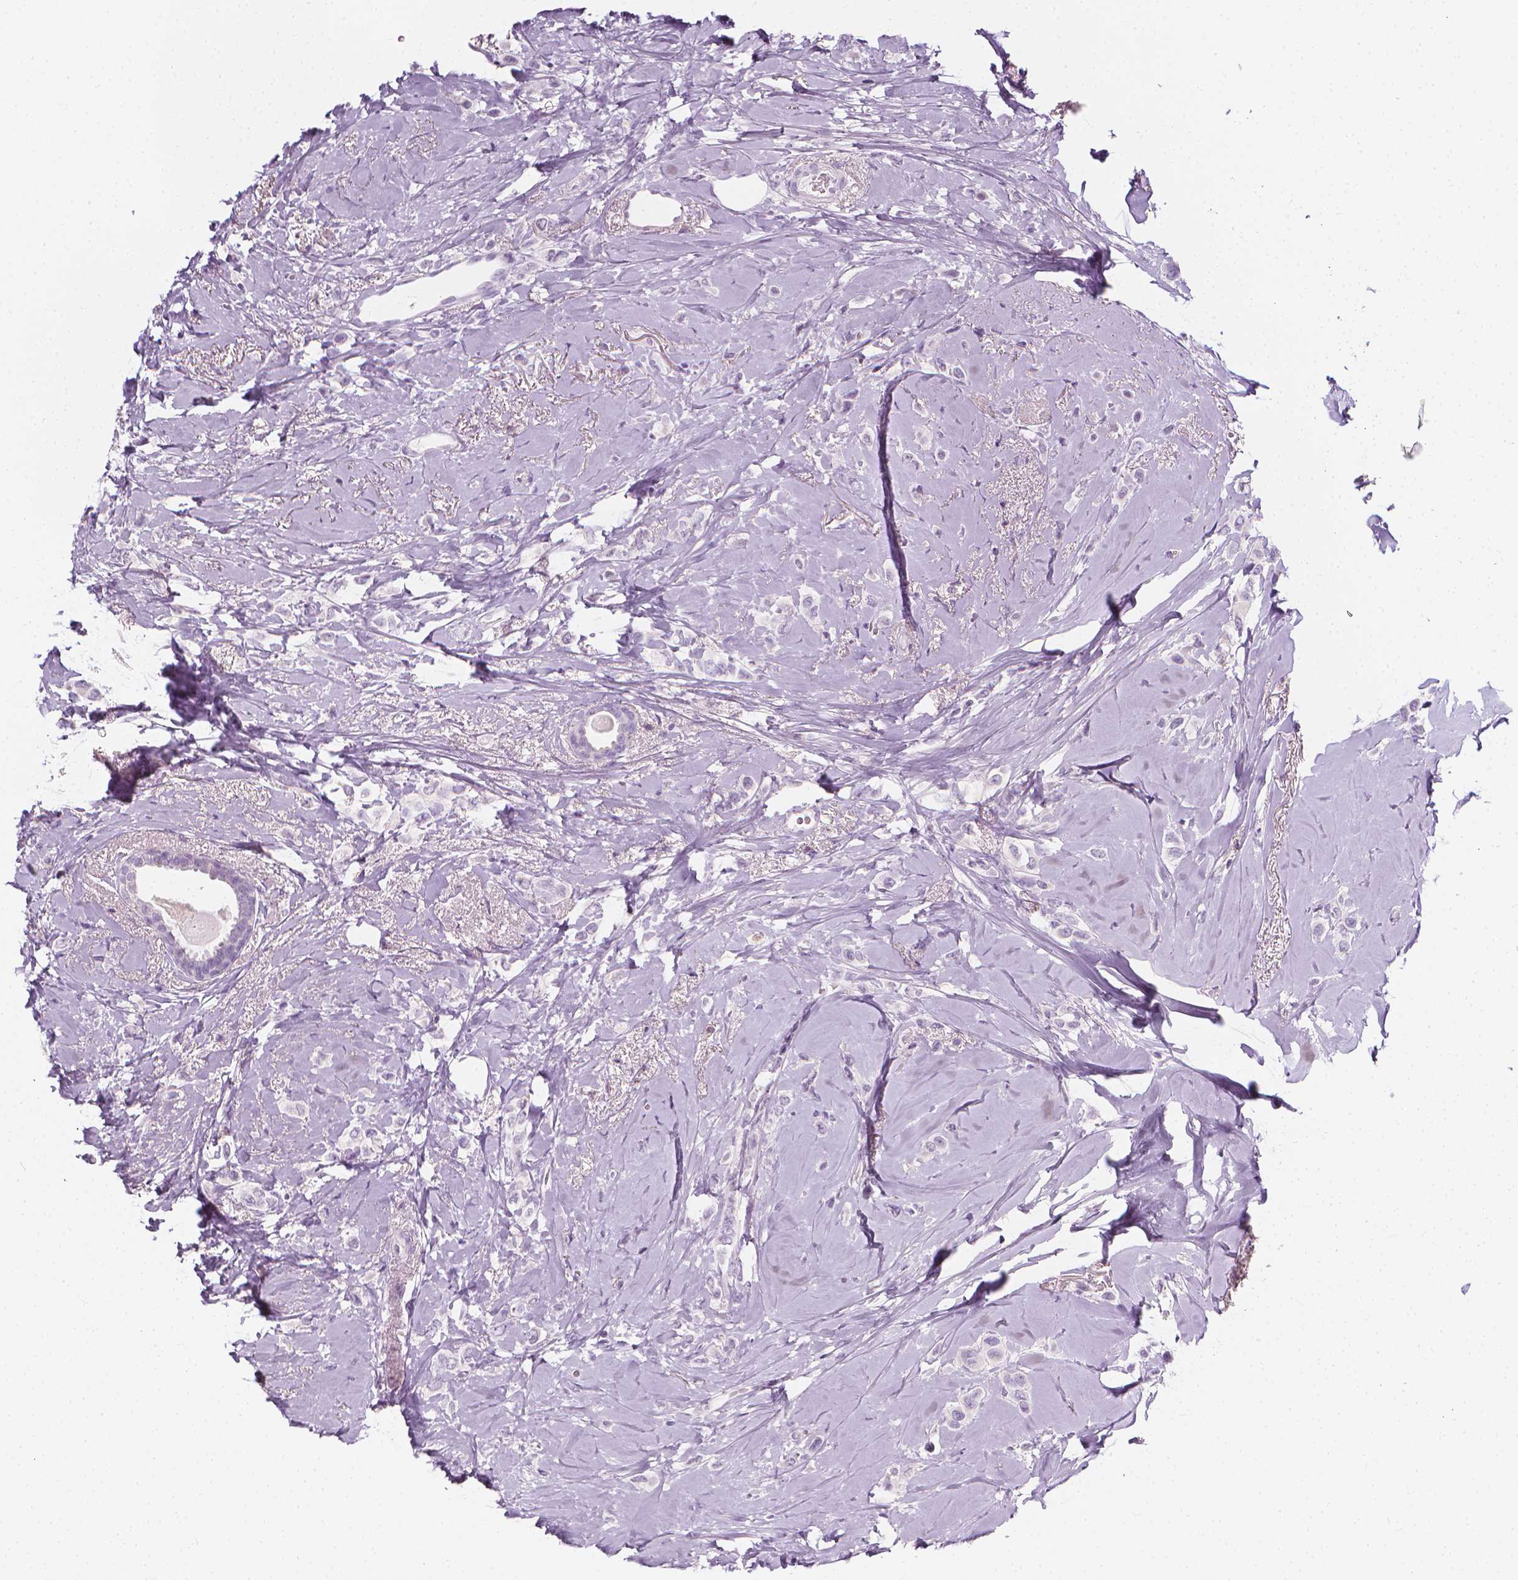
{"staining": {"intensity": "negative", "quantity": "none", "location": "none"}, "tissue": "breast cancer", "cell_type": "Tumor cells", "image_type": "cancer", "snomed": [{"axis": "morphology", "description": "Lobular carcinoma"}, {"axis": "topography", "description": "Breast"}], "caption": "High magnification brightfield microscopy of lobular carcinoma (breast) stained with DAB (brown) and counterstained with hematoxylin (blue): tumor cells show no significant expression.", "gene": "DCAF8L1", "patient": {"sex": "female", "age": 66}}